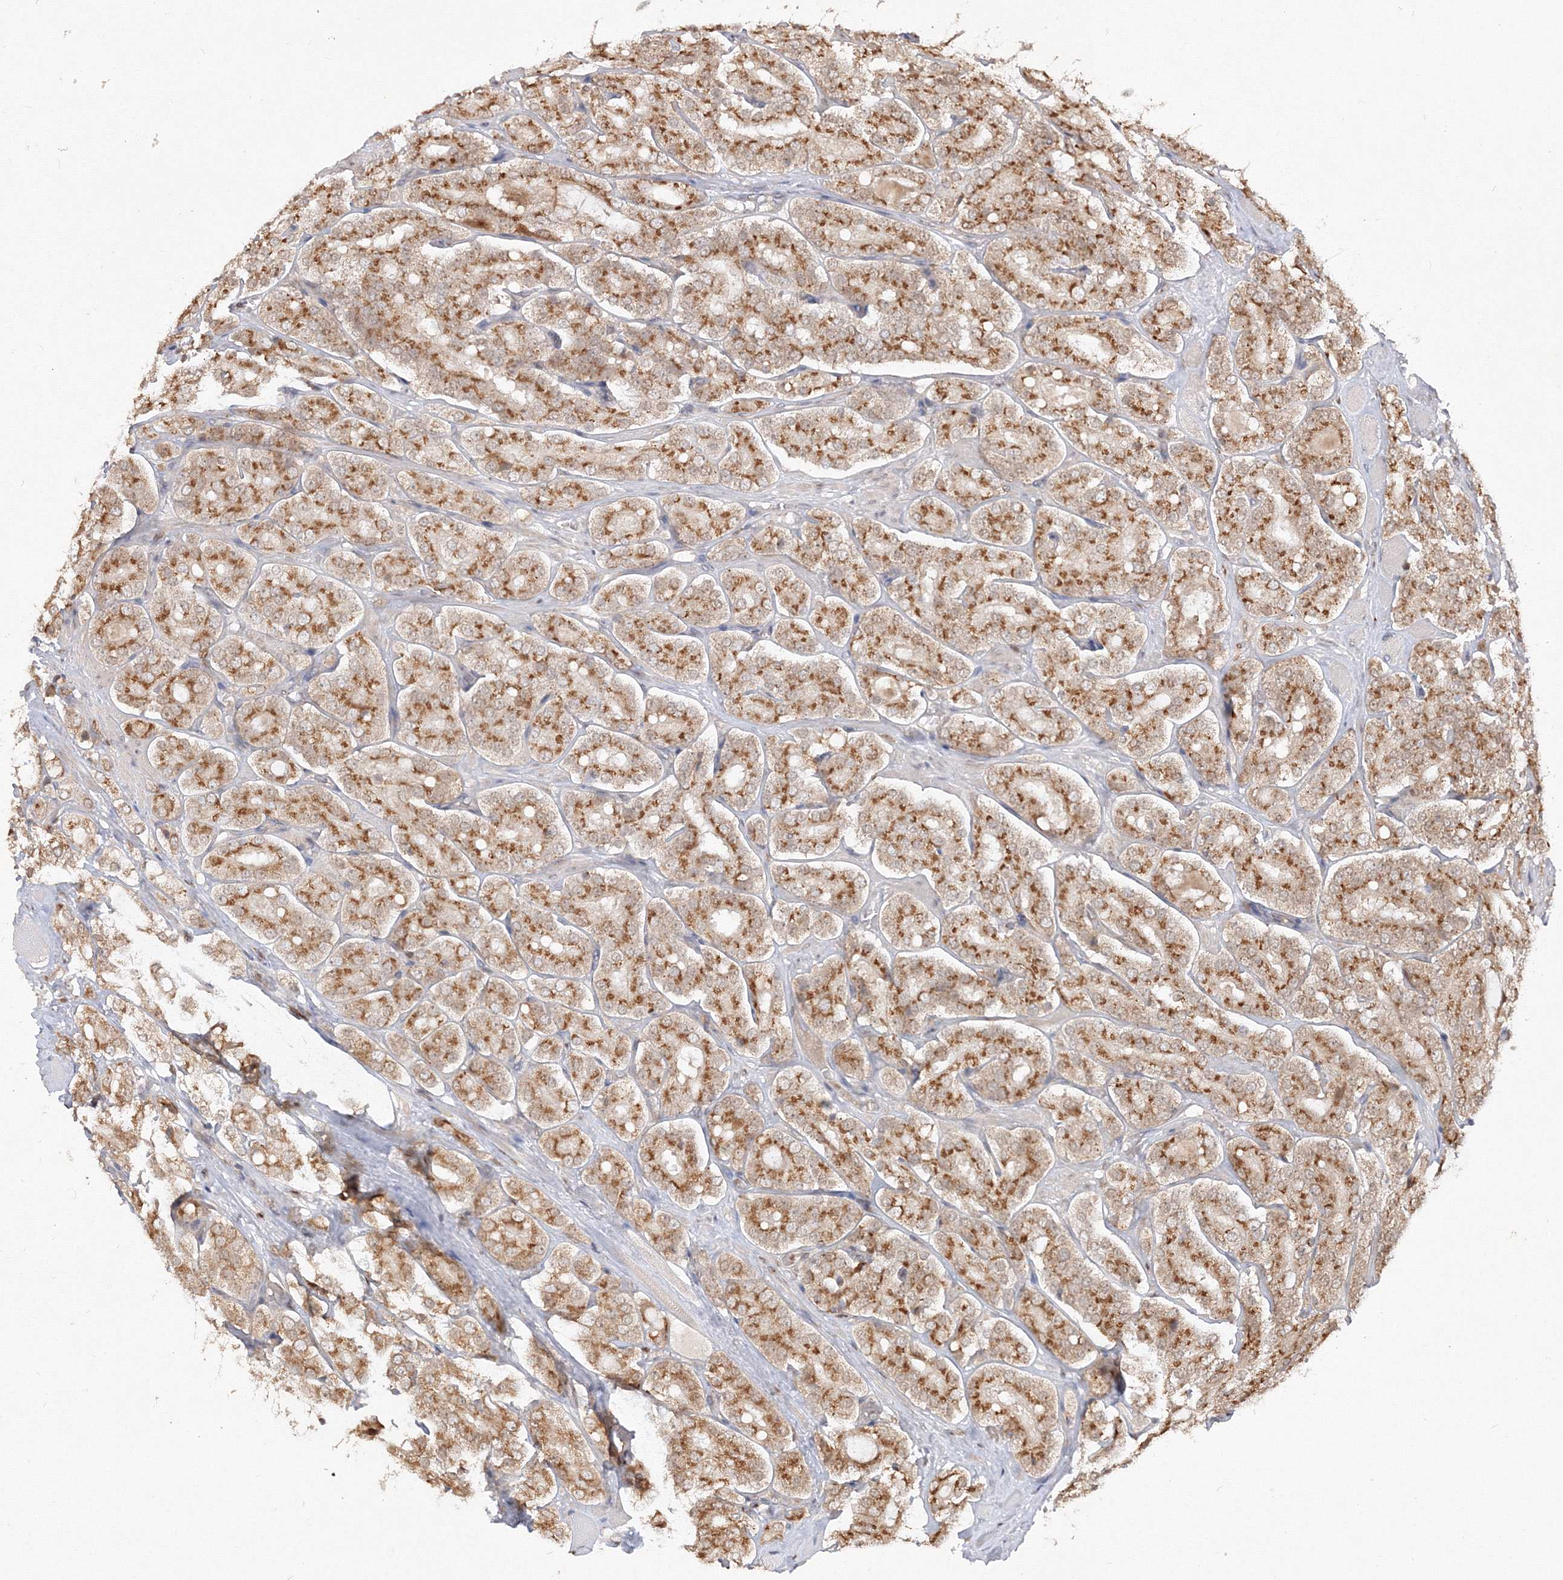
{"staining": {"intensity": "moderate", "quantity": ">75%", "location": "cytoplasmic/membranous"}, "tissue": "prostate cancer", "cell_type": "Tumor cells", "image_type": "cancer", "snomed": [{"axis": "morphology", "description": "Adenocarcinoma, High grade"}, {"axis": "topography", "description": "Prostate"}], "caption": "High-grade adenocarcinoma (prostate) stained with immunohistochemistry (IHC) displays moderate cytoplasmic/membranous positivity in about >75% of tumor cells.", "gene": "TMEM50B", "patient": {"sex": "male", "age": 65}}